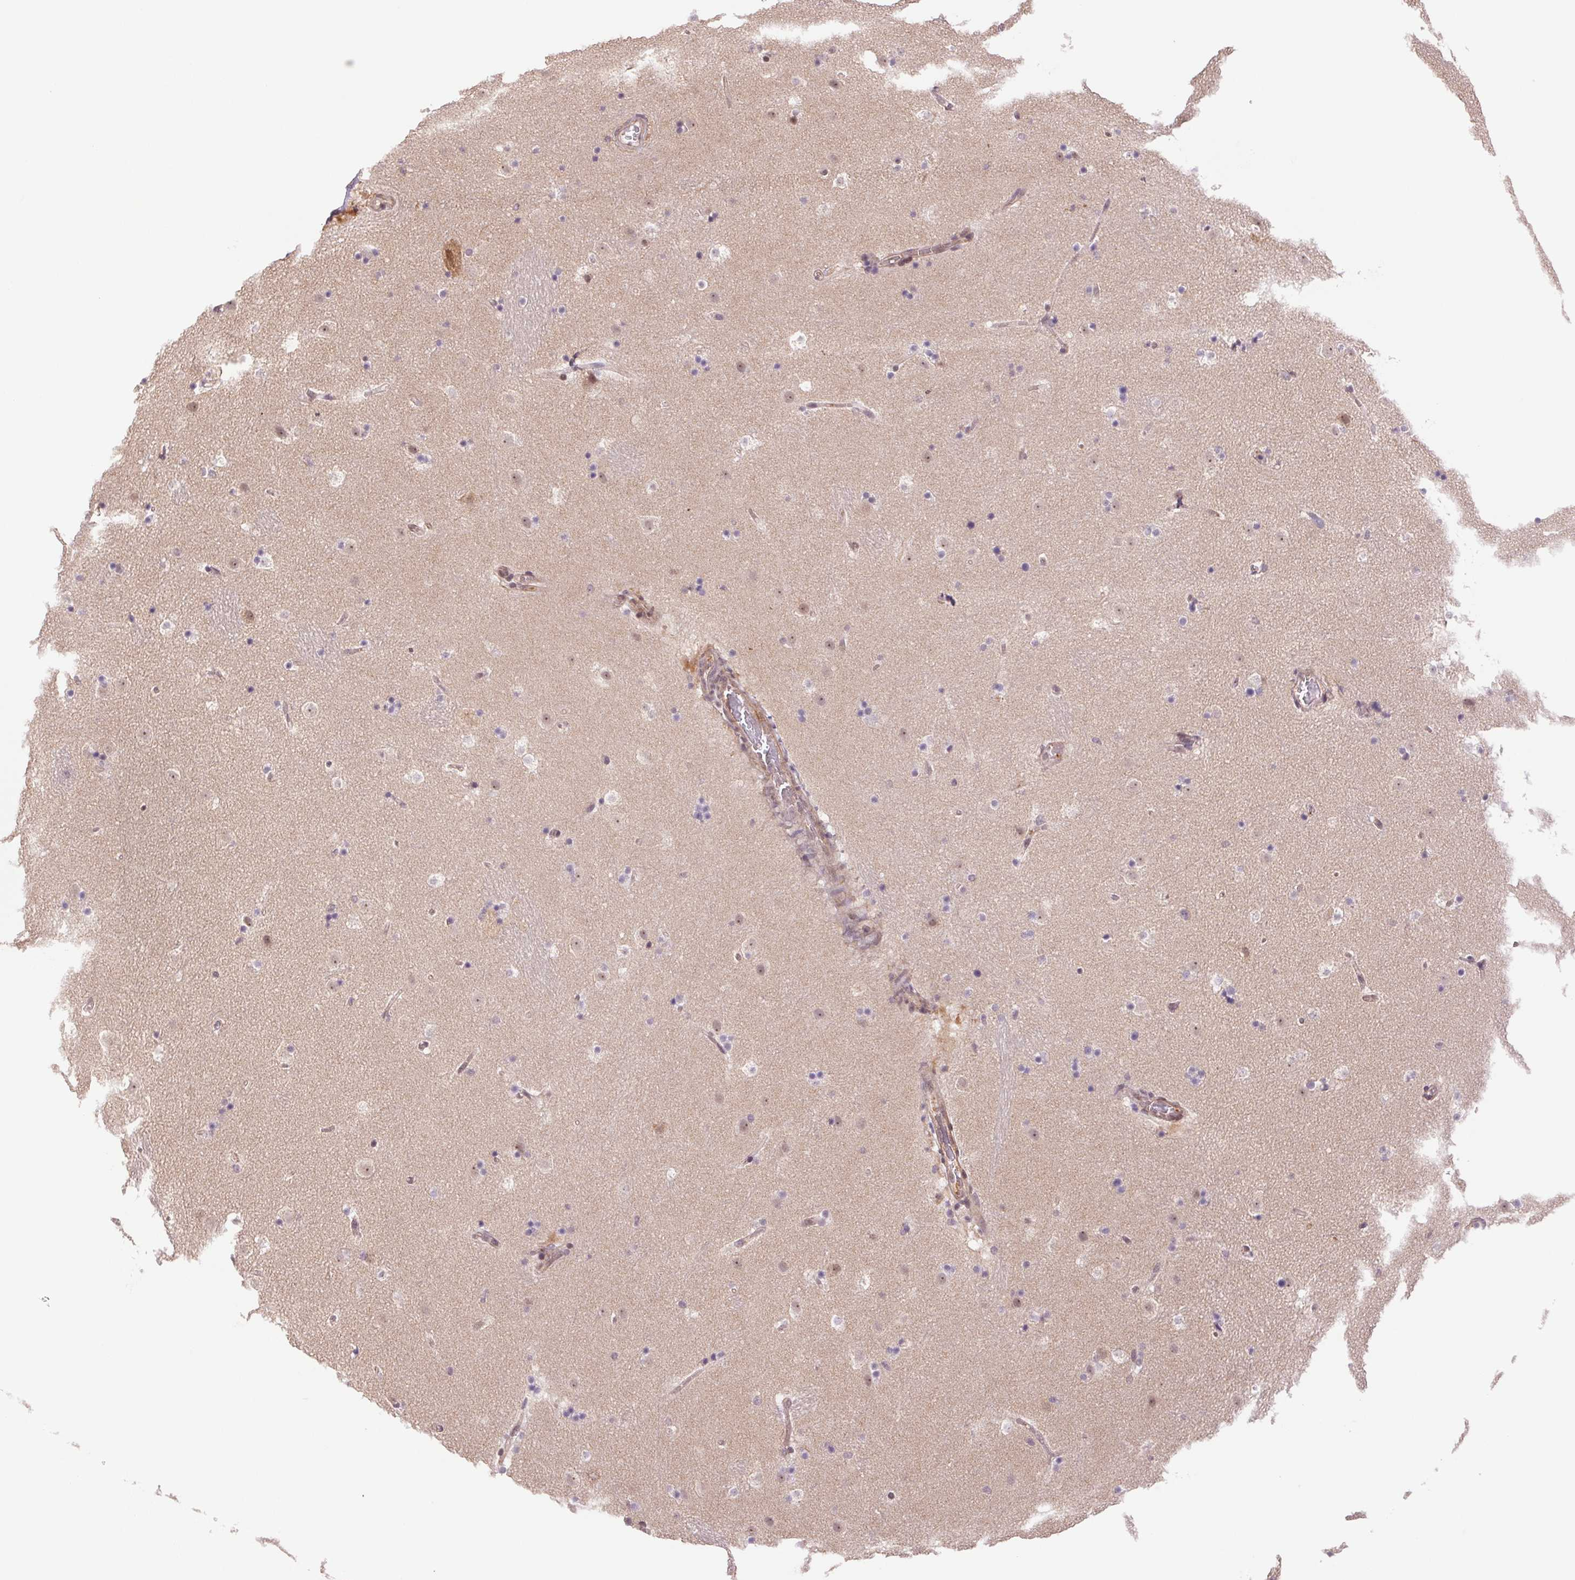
{"staining": {"intensity": "negative", "quantity": "none", "location": "none"}, "tissue": "caudate", "cell_type": "Glial cells", "image_type": "normal", "snomed": [{"axis": "morphology", "description": "Normal tissue, NOS"}, {"axis": "topography", "description": "Lateral ventricle wall"}], "caption": "A high-resolution histopathology image shows IHC staining of benign caudate, which demonstrates no significant expression in glial cells. The staining is performed using DAB (3,3'-diaminobenzidine) brown chromogen with nuclei counter-stained in using hematoxylin.", "gene": "CWC25", "patient": {"sex": "male", "age": 37}}